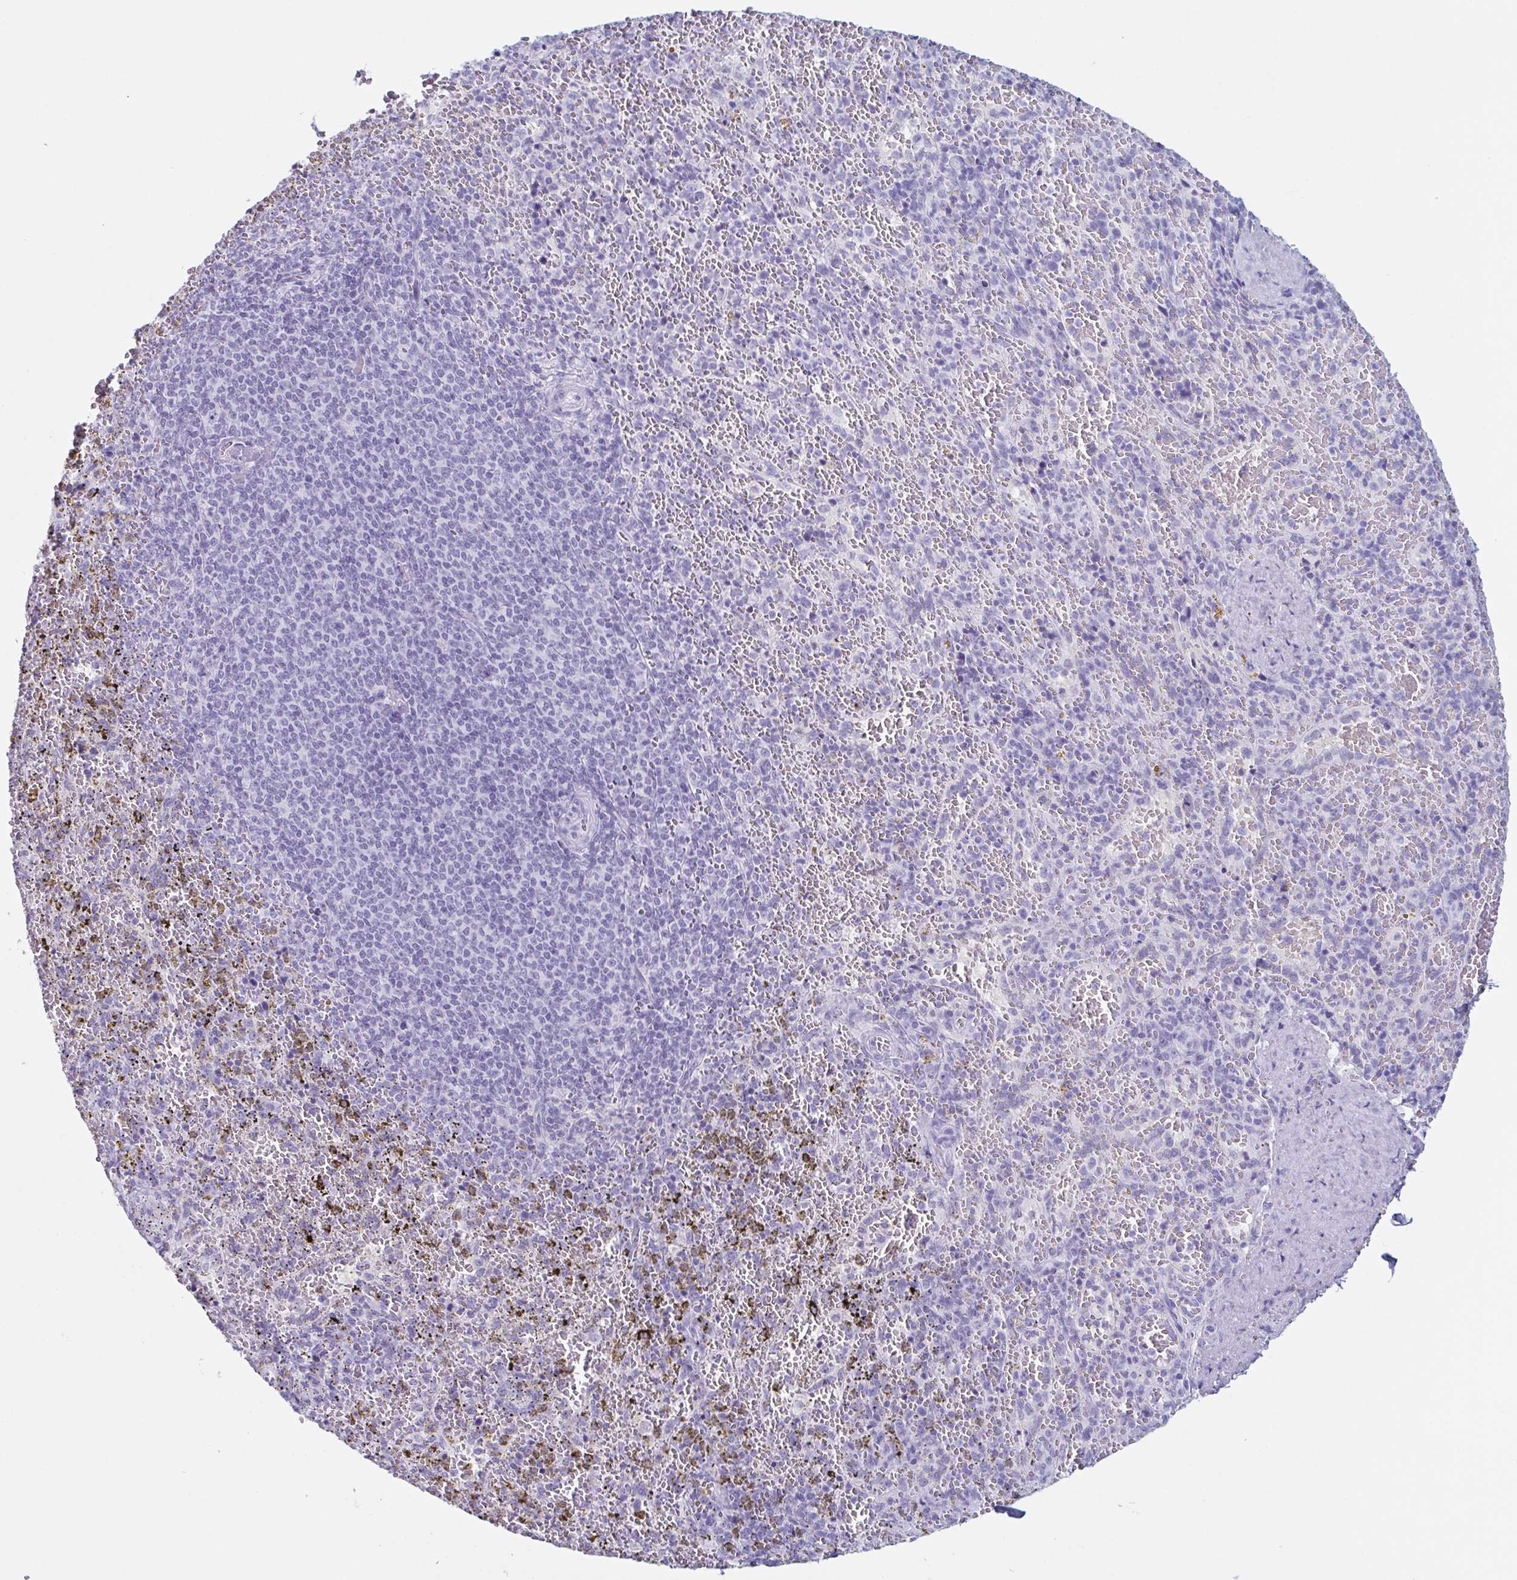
{"staining": {"intensity": "negative", "quantity": "none", "location": "none"}, "tissue": "spleen", "cell_type": "Cells in red pulp", "image_type": "normal", "snomed": [{"axis": "morphology", "description": "Normal tissue, NOS"}, {"axis": "topography", "description": "Spleen"}], "caption": "The photomicrograph reveals no staining of cells in red pulp in unremarkable spleen. (Stains: DAB (3,3'-diaminobenzidine) immunohistochemistry (IHC) with hematoxylin counter stain, Microscopy: brightfield microscopy at high magnification).", "gene": "ENKUR", "patient": {"sex": "female", "age": 50}}